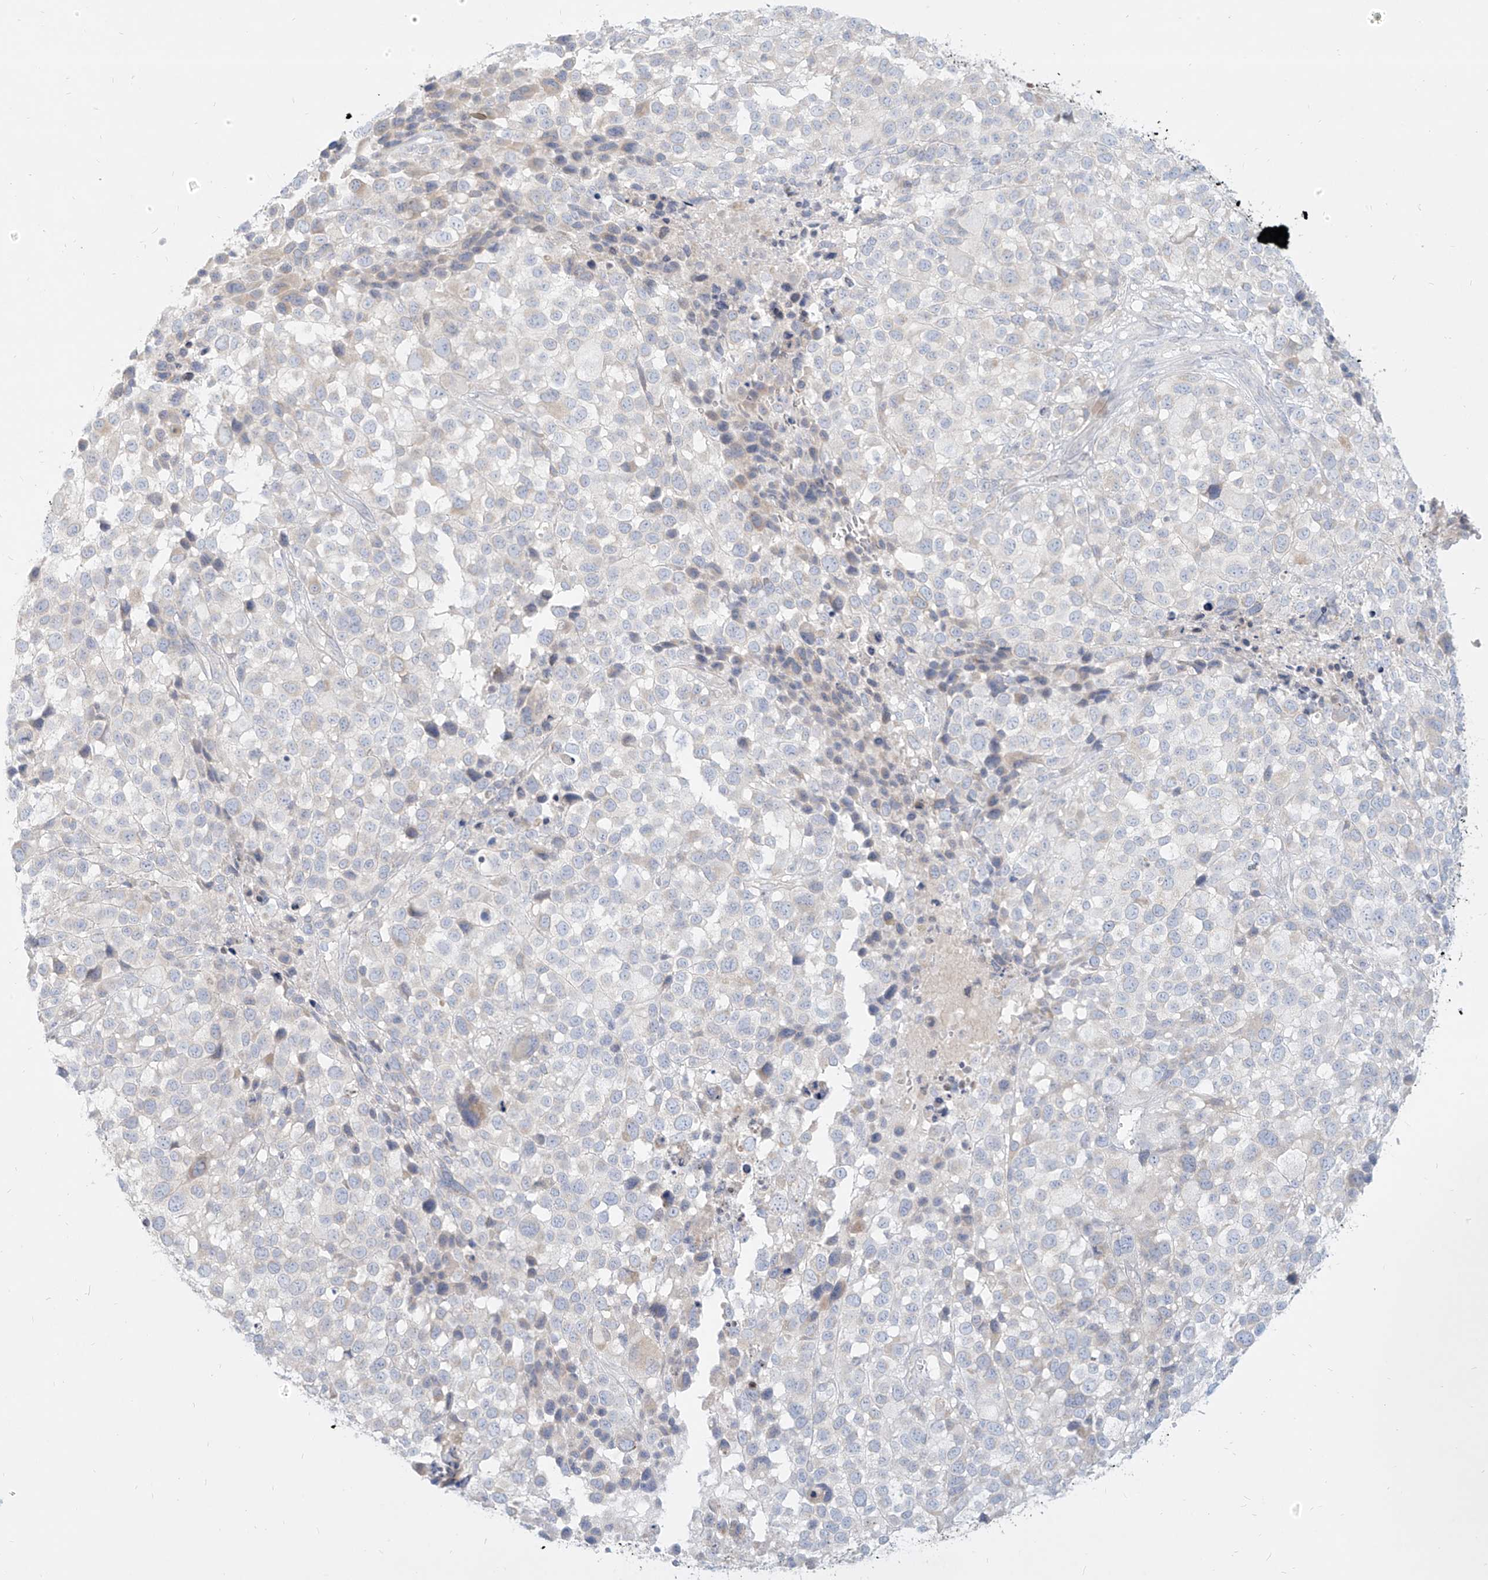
{"staining": {"intensity": "negative", "quantity": "none", "location": "none"}, "tissue": "melanoma", "cell_type": "Tumor cells", "image_type": "cancer", "snomed": [{"axis": "morphology", "description": "Malignant melanoma, NOS"}, {"axis": "topography", "description": "Skin of trunk"}], "caption": "Immunohistochemical staining of melanoma exhibits no significant expression in tumor cells.", "gene": "ITPKB", "patient": {"sex": "male", "age": 71}}